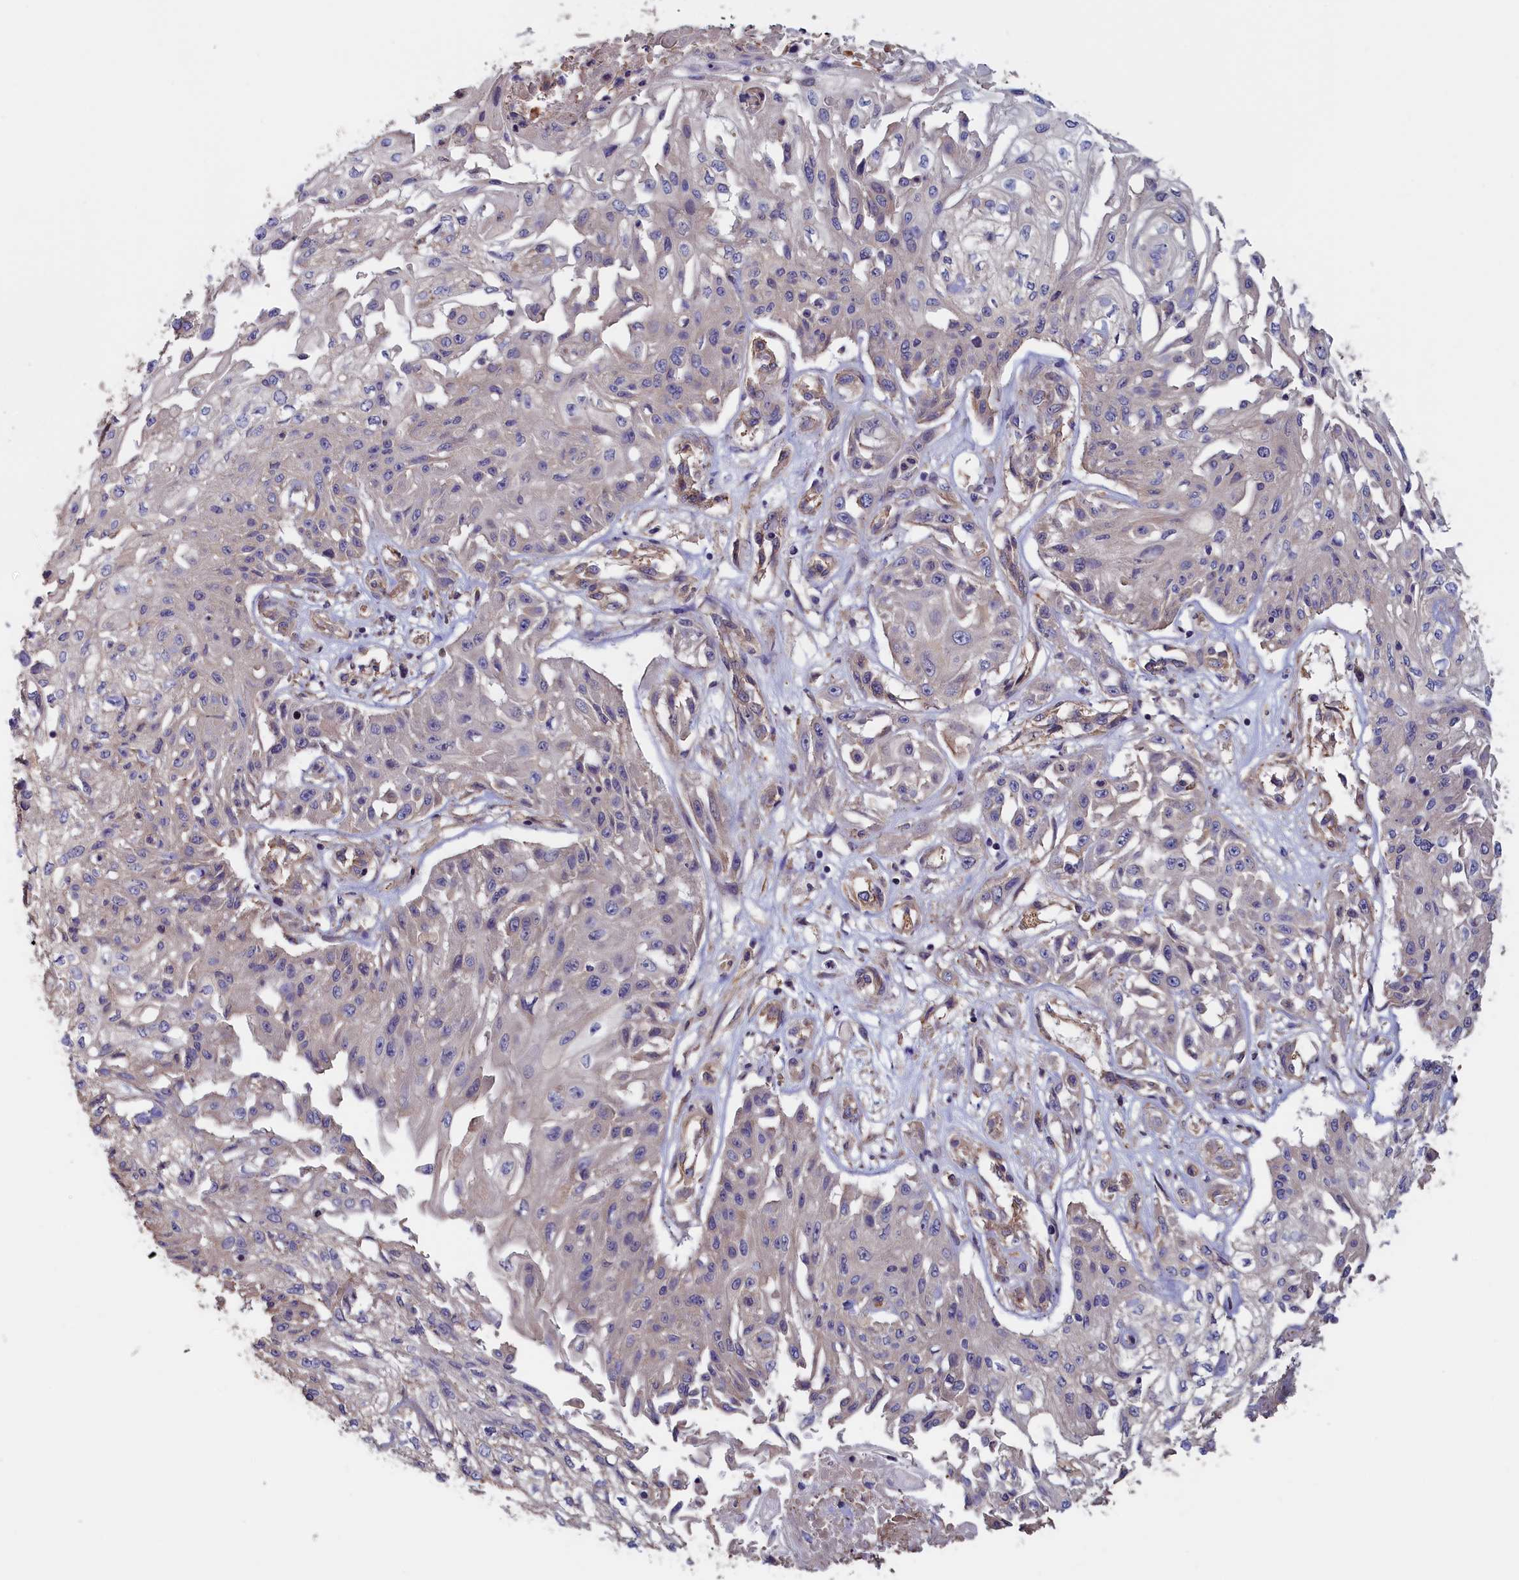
{"staining": {"intensity": "negative", "quantity": "none", "location": "none"}, "tissue": "skin cancer", "cell_type": "Tumor cells", "image_type": "cancer", "snomed": [{"axis": "morphology", "description": "Squamous cell carcinoma, NOS"}, {"axis": "morphology", "description": "Squamous cell carcinoma, metastatic, NOS"}, {"axis": "topography", "description": "Skin"}, {"axis": "topography", "description": "Lymph node"}], "caption": "Human skin cancer stained for a protein using immunohistochemistry displays no staining in tumor cells.", "gene": "ANKRD2", "patient": {"sex": "male", "age": 75}}